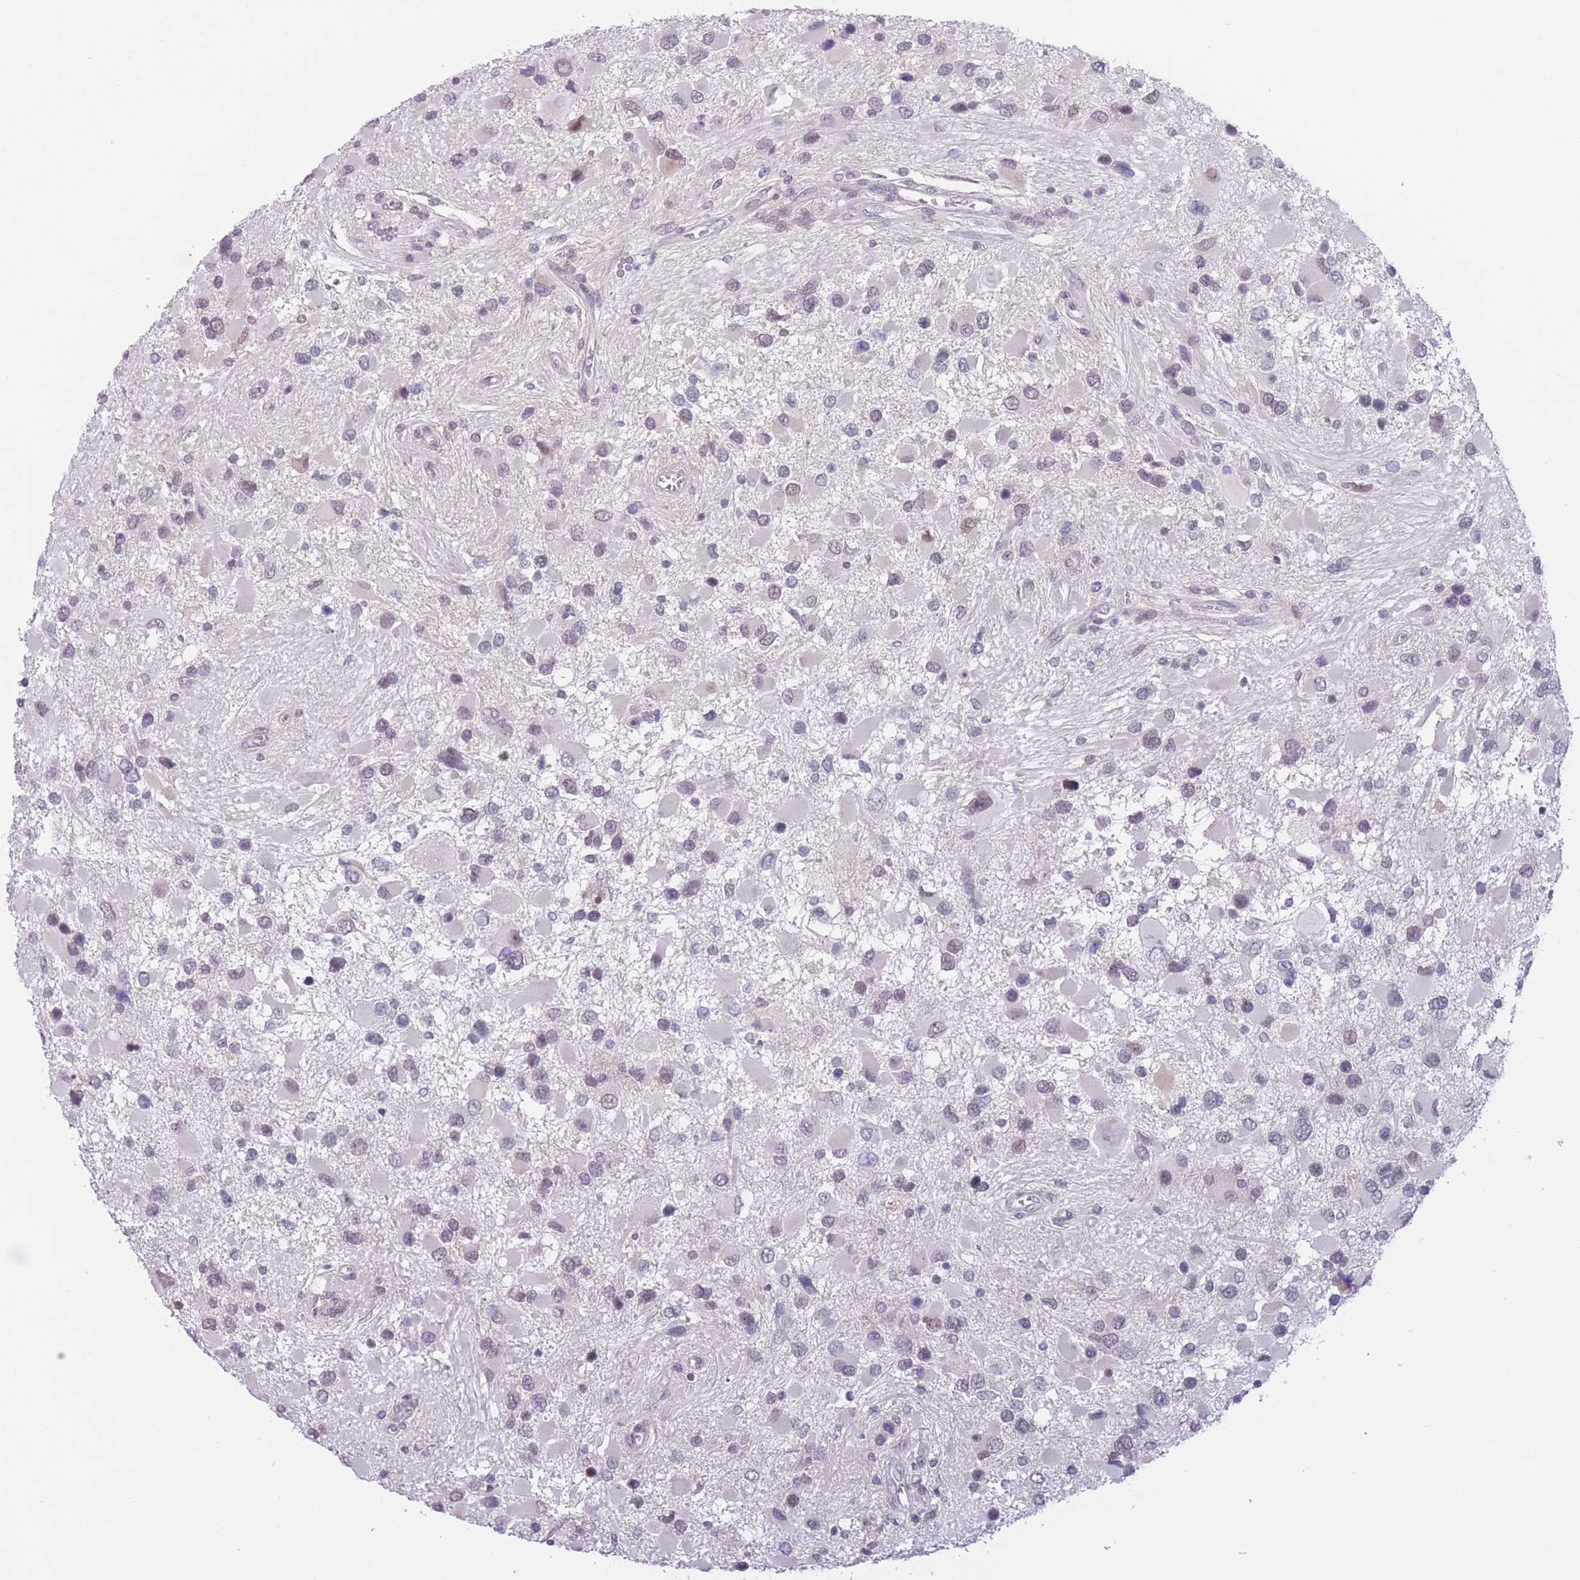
{"staining": {"intensity": "negative", "quantity": "none", "location": "none"}, "tissue": "glioma", "cell_type": "Tumor cells", "image_type": "cancer", "snomed": [{"axis": "morphology", "description": "Glioma, malignant, High grade"}, {"axis": "topography", "description": "Brain"}], "caption": "High magnification brightfield microscopy of high-grade glioma (malignant) stained with DAB (3,3'-diaminobenzidine) (brown) and counterstained with hematoxylin (blue): tumor cells show no significant expression.", "gene": "PODXL", "patient": {"sex": "male", "age": 53}}